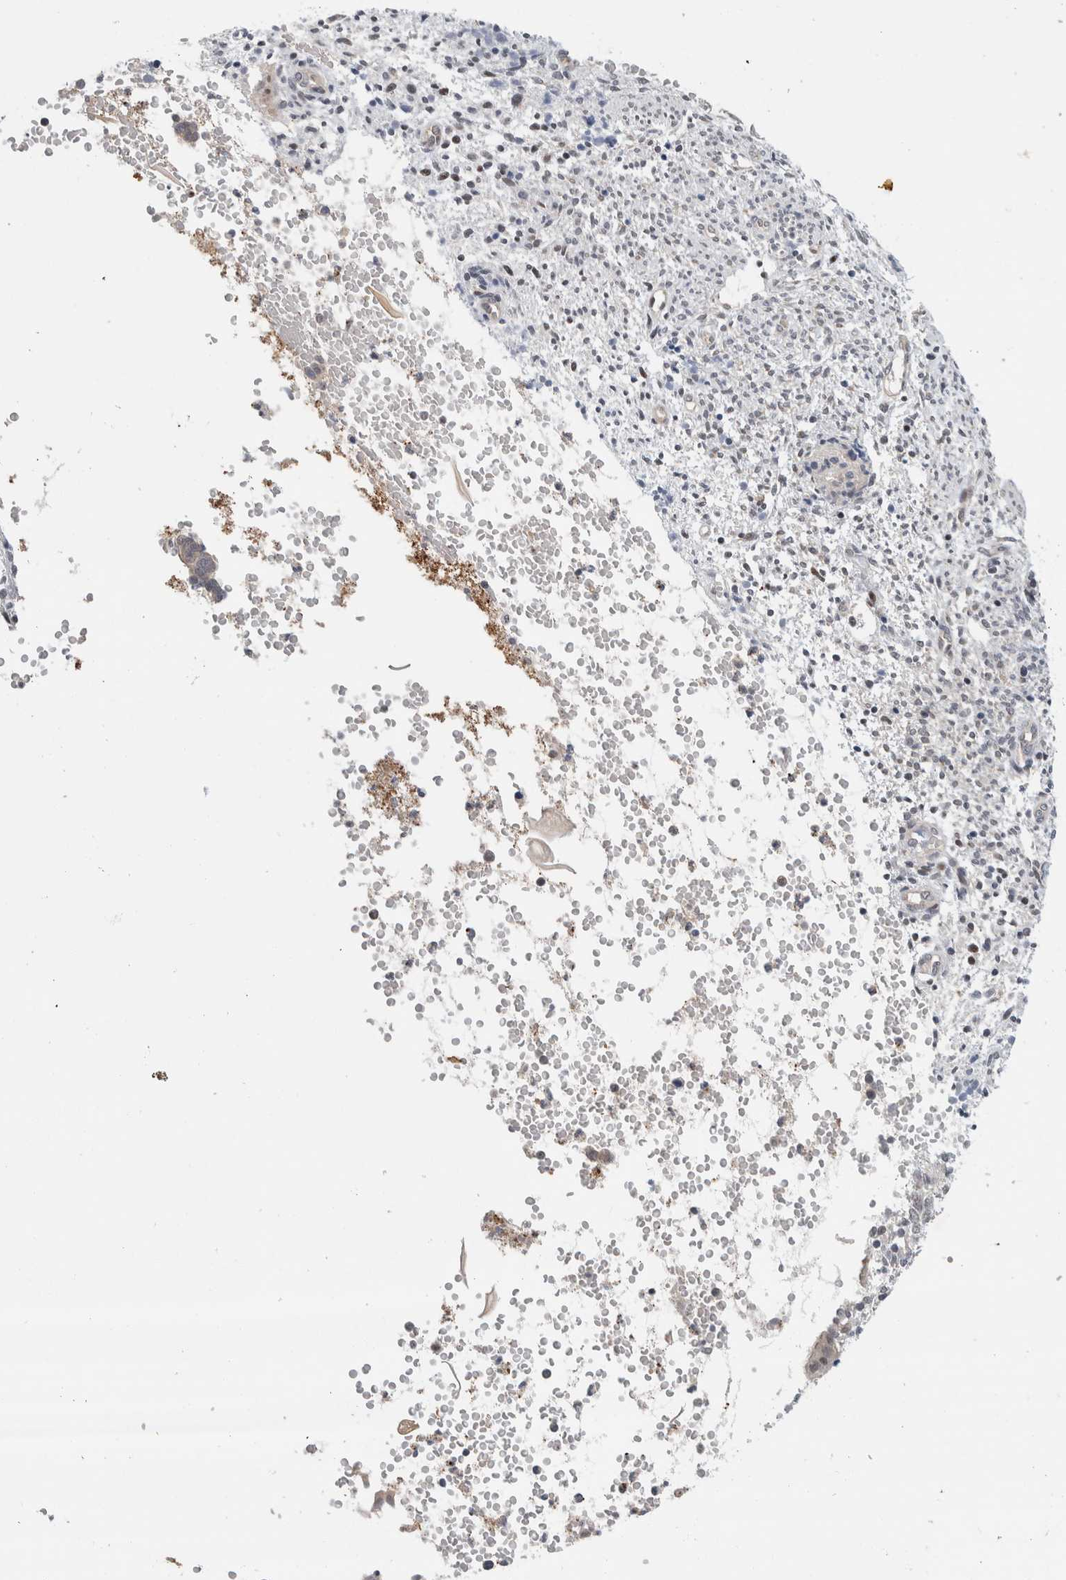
{"staining": {"intensity": "negative", "quantity": "none", "location": "none"}, "tissue": "endometrium", "cell_type": "Cells in endometrial stroma", "image_type": "normal", "snomed": [{"axis": "morphology", "description": "Normal tissue, NOS"}, {"axis": "topography", "description": "Endometrium"}], "caption": "Immunohistochemical staining of benign human endometrium demonstrates no significant positivity in cells in endometrial stroma. The staining is performed using DAB brown chromogen with nuclei counter-stained in using hematoxylin.", "gene": "NCR3LG1", "patient": {"sex": "female", "age": 35}}